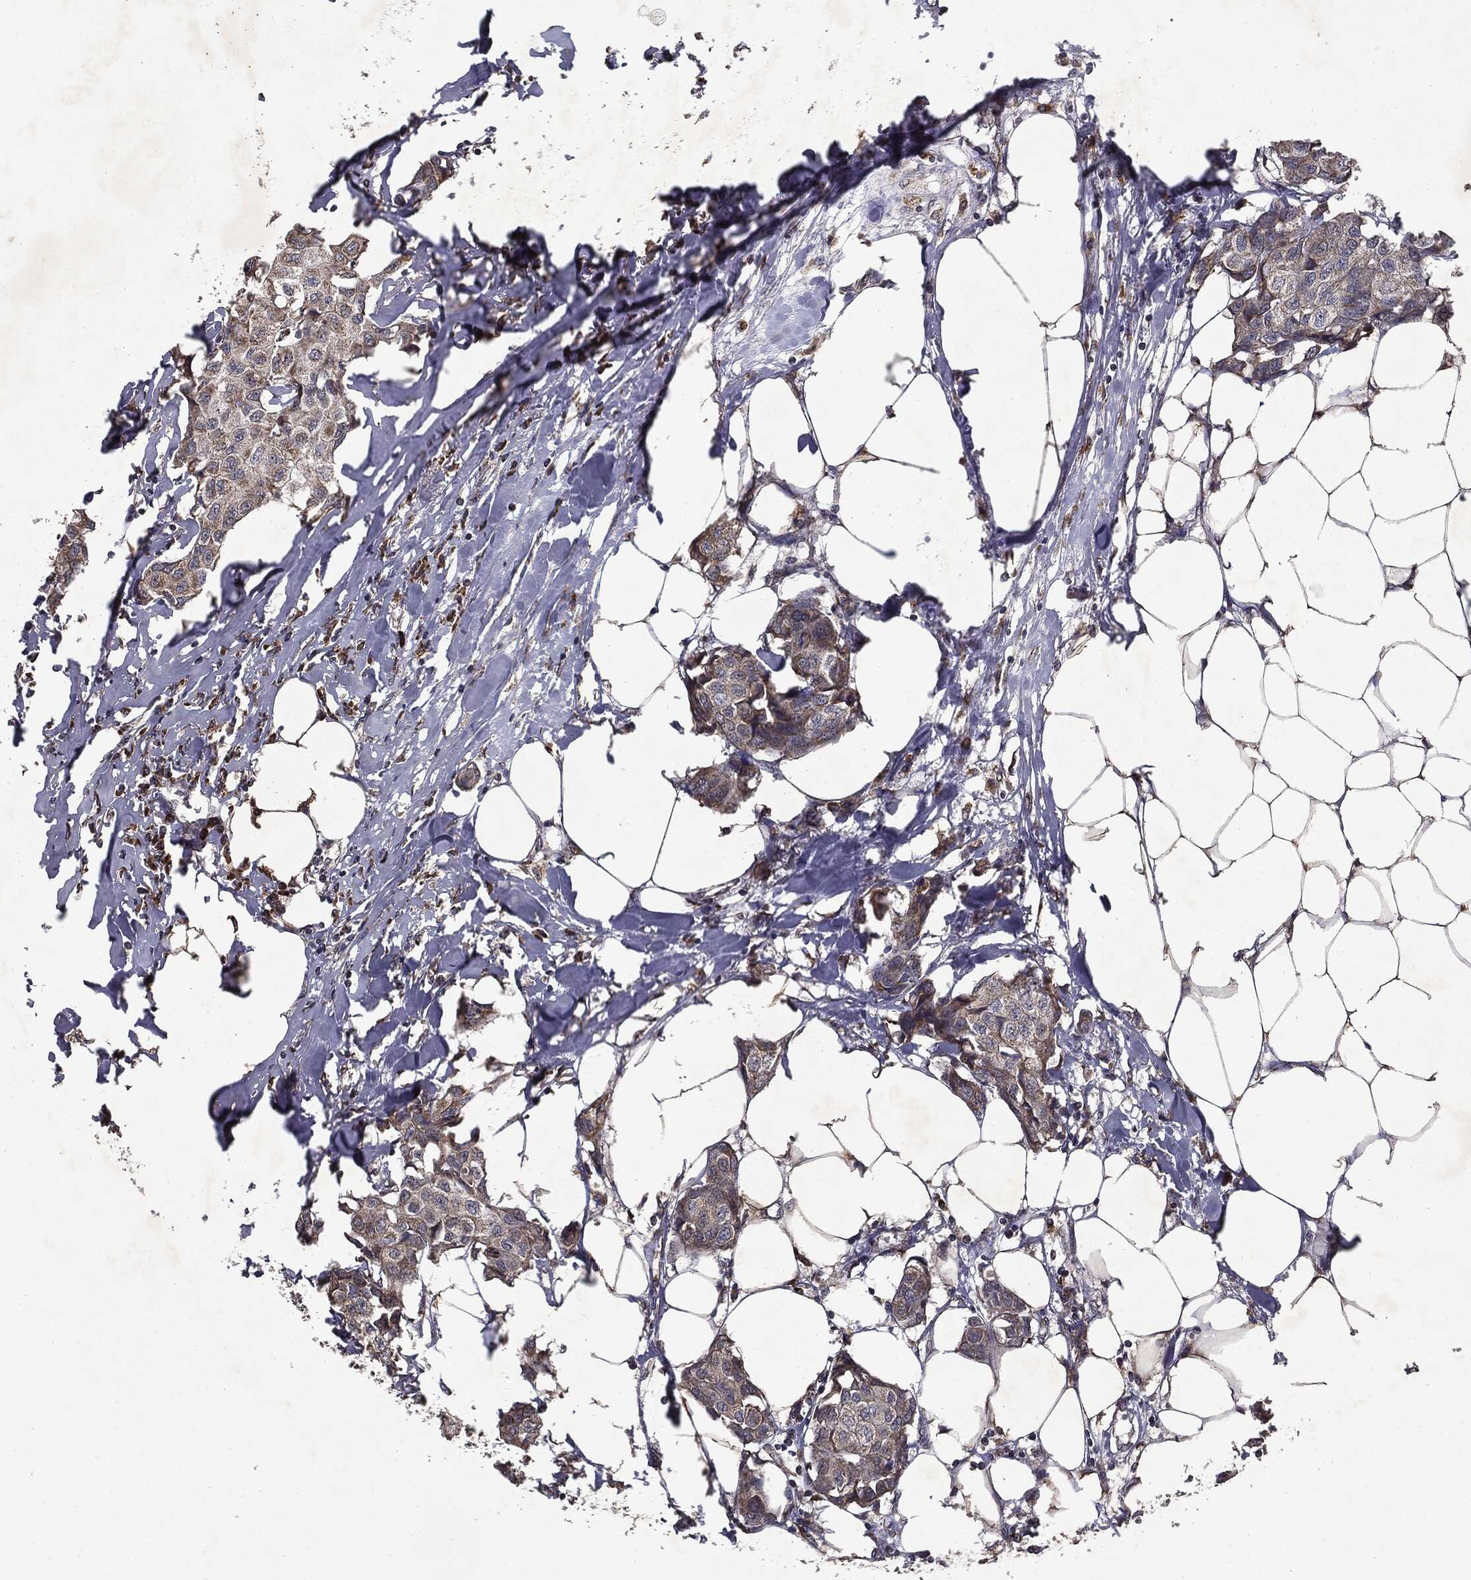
{"staining": {"intensity": "moderate", "quantity": ">75%", "location": "cytoplasmic/membranous"}, "tissue": "breast cancer", "cell_type": "Tumor cells", "image_type": "cancer", "snomed": [{"axis": "morphology", "description": "Duct carcinoma"}, {"axis": "topography", "description": "Breast"}], "caption": "Tumor cells display moderate cytoplasmic/membranous positivity in approximately >75% of cells in infiltrating ductal carcinoma (breast).", "gene": "HDAC5", "patient": {"sex": "female", "age": 80}}